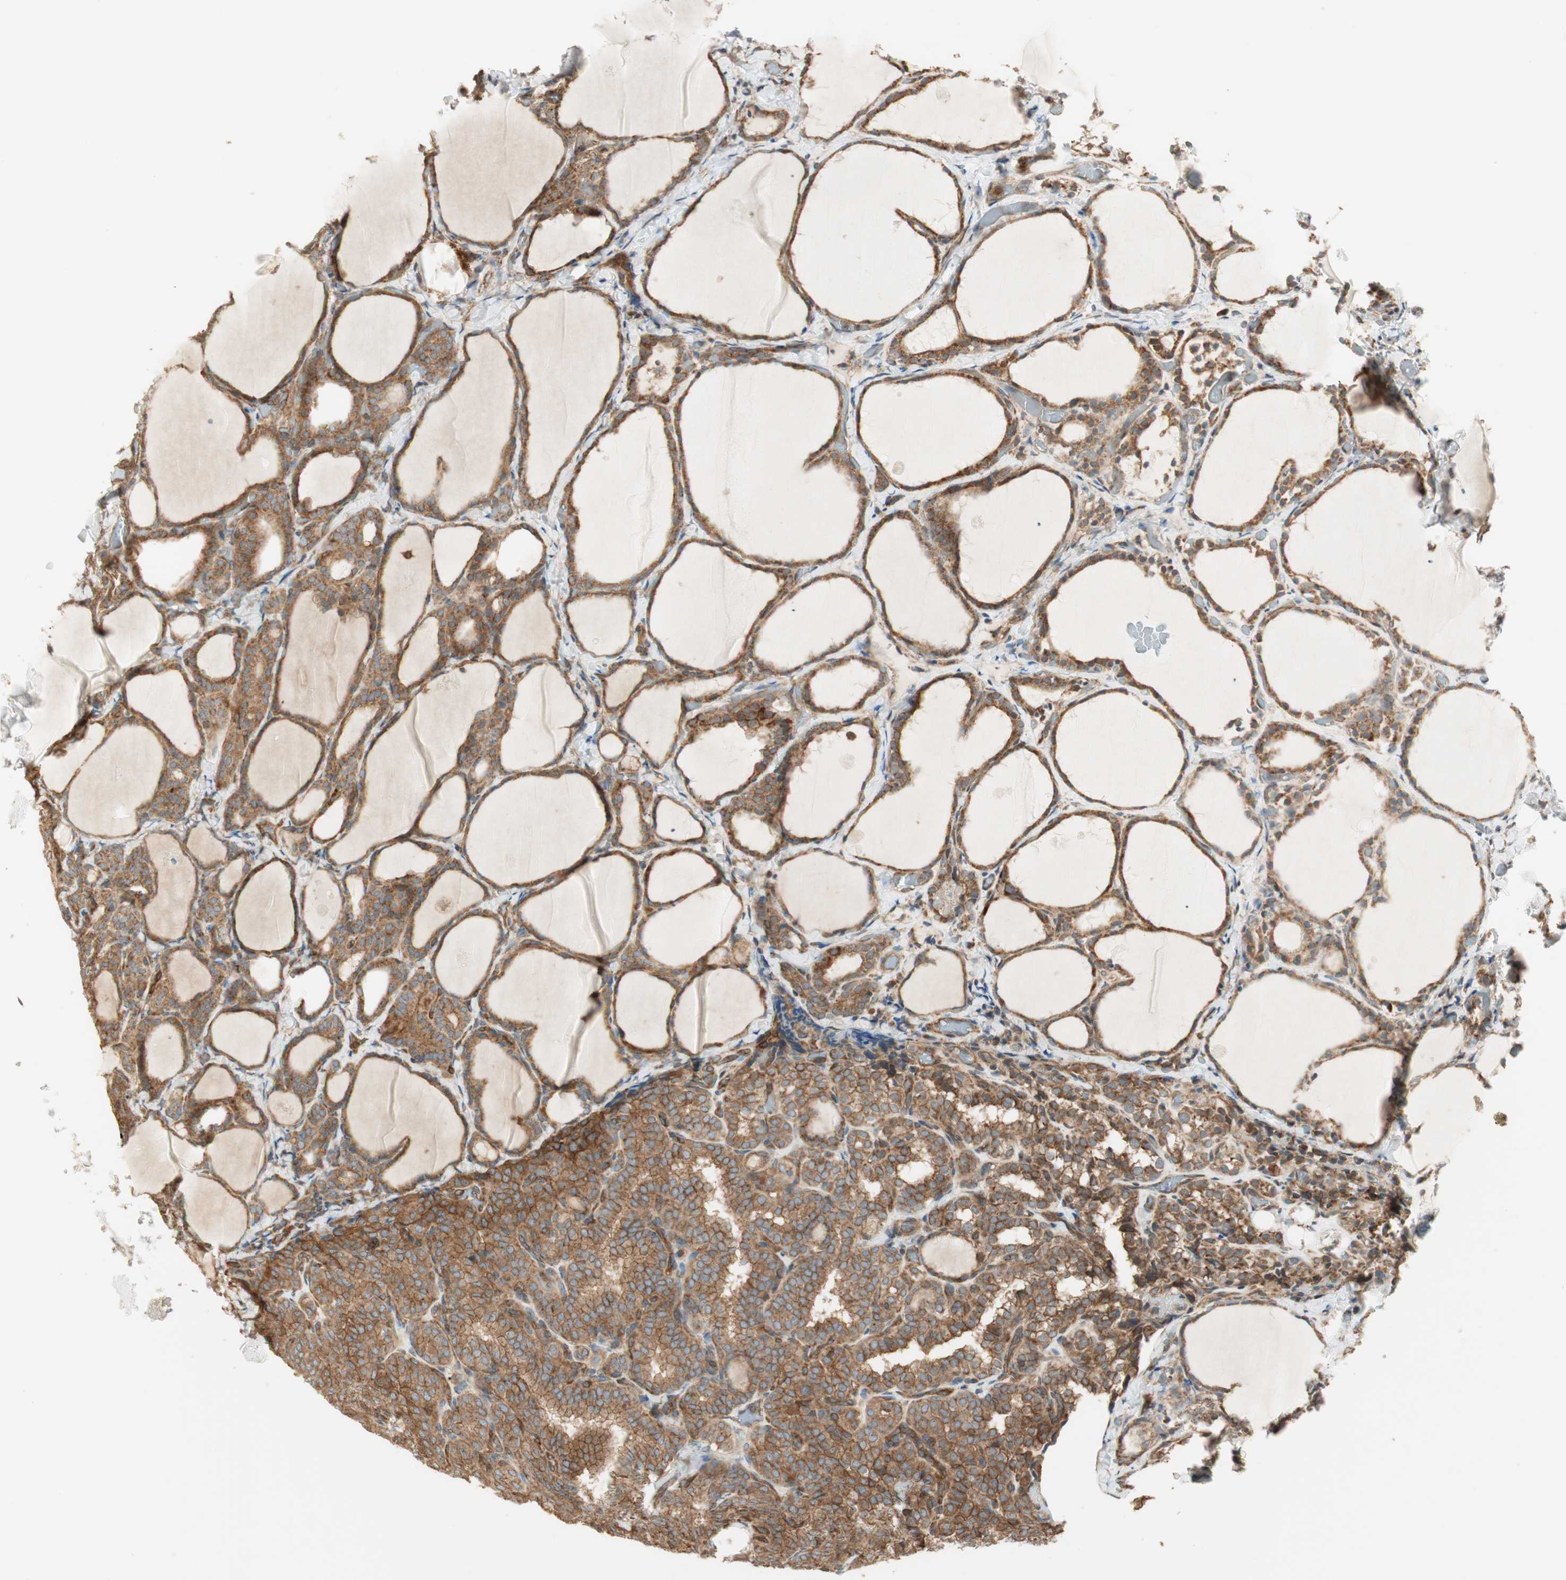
{"staining": {"intensity": "strong", "quantity": ">75%", "location": "cytoplasmic/membranous"}, "tissue": "thyroid cancer", "cell_type": "Tumor cells", "image_type": "cancer", "snomed": [{"axis": "morphology", "description": "Normal tissue, NOS"}, {"axis": "morphology", "description": "Papillary adenocarcinoma, NOS"}, {"axis": "topography", "description": "Thyroid gland"}], "caption": "DAB immunohistochemical staining of thyroid cancer shows strong cytoplasmic/membranous protein positivity in about >75% of tumor cells. The staining is performed using DAB (3,3'-diaminobenzidine) brown chromogen to label protein expression. The nuclei are counter-stained blue using hematoxylin.", "gene": "CTTNBP2NL", "patient": {"sex": "female", "age": 30}}